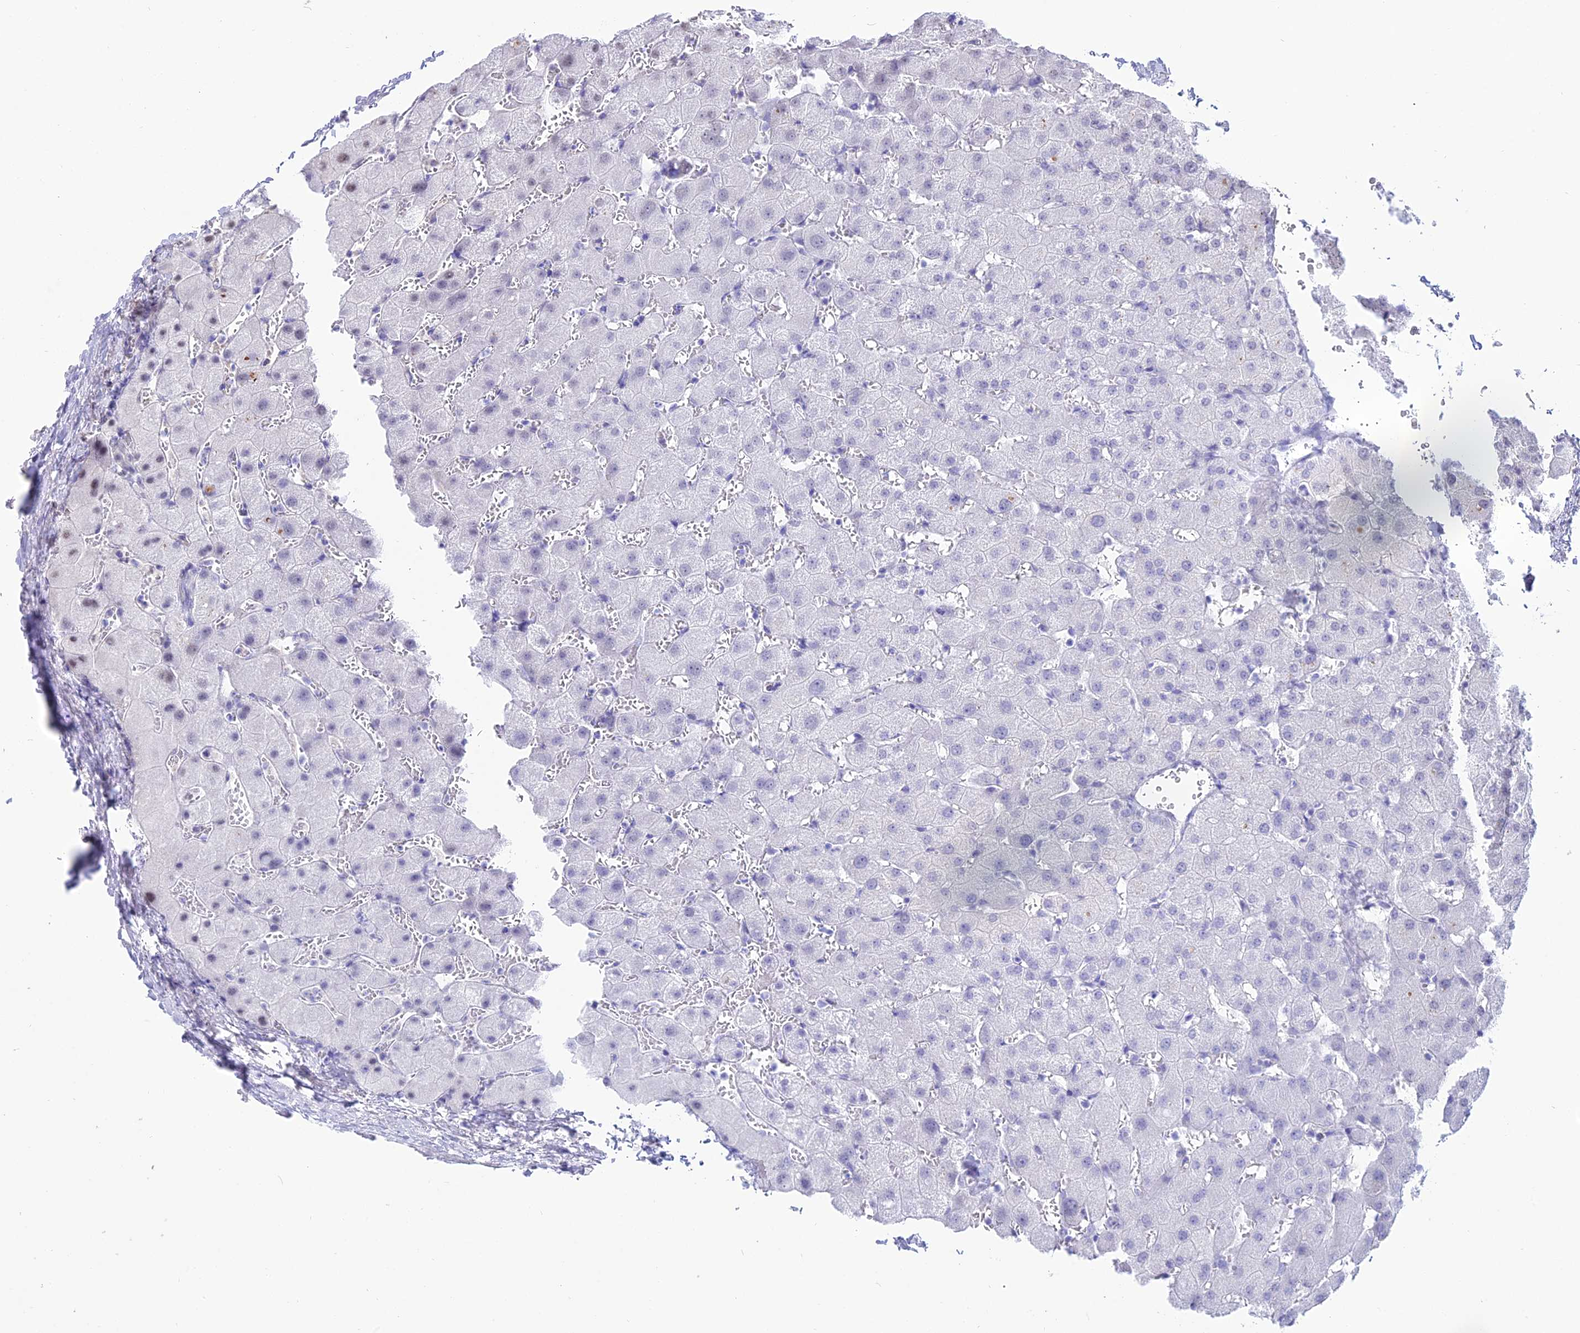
{"staining": {"intensity": "negative", "quantity": "none", "location": "none"}, "tissue": "liver", "cell_type": "Cholangiocytes", "image_type": "normal", "snomed": [{"axis": "morphology", "description": "Normal tissue, NOS"}, {"axis": "topography", "description": "Liver"}], "caption": "This is a image of immunohistochemistry staining of normal liver, which shows no expression in cholangiocytes.", "gene": "RBM12", "patient": {"sex": "female", "age": 63}}